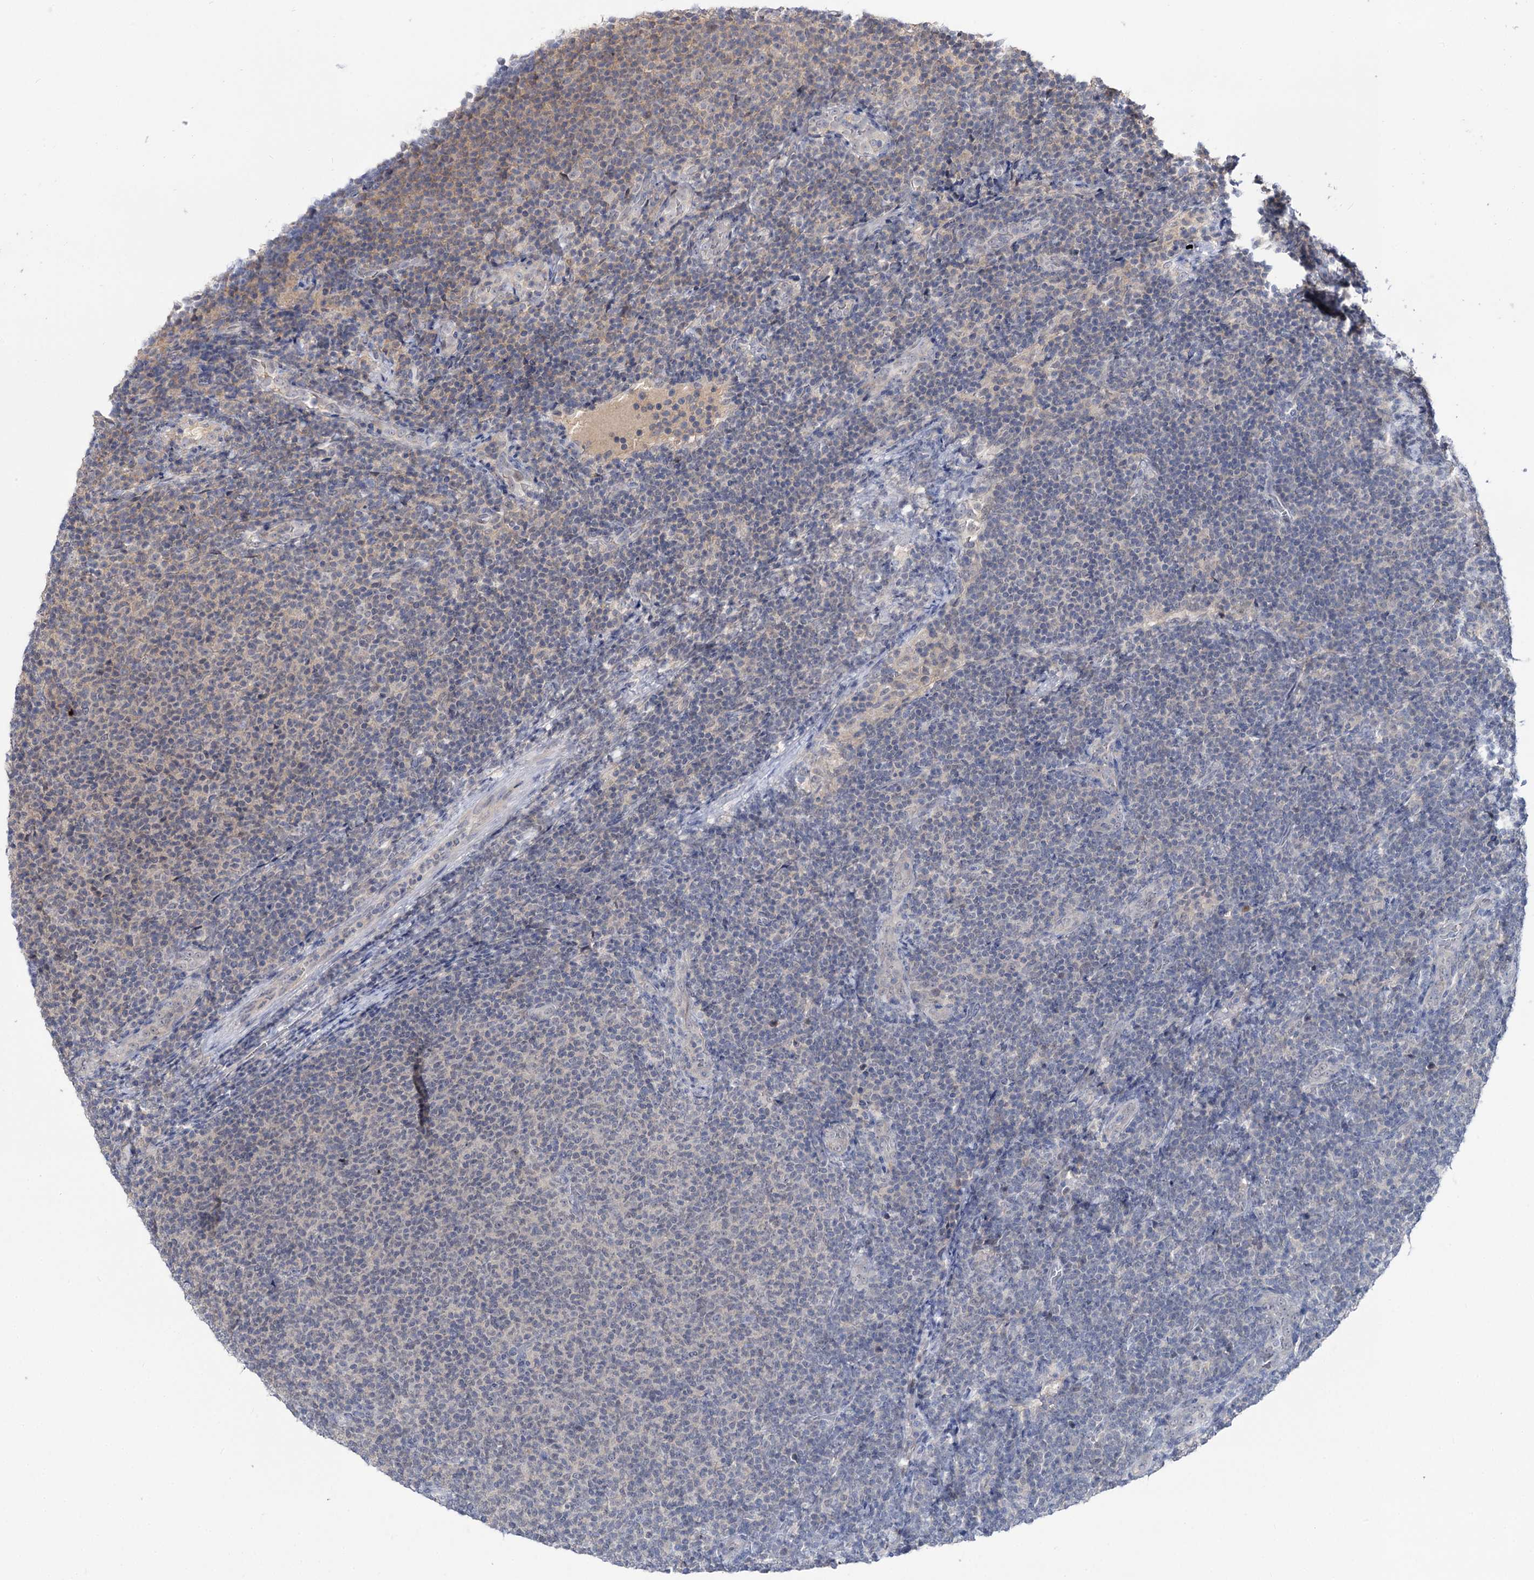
{"staining": {"intensity": "negative", "quantity": "none", "location": "none"}, "tissue": "lymphoma", "cell_type": "Tumor cells", "image_type": "cancer", "snomed": [{"axis": "morphology", "description": "Malignant lymphoma, non-Hodgkin's type, Low grade"}, {"axis": "topography", "description": "Lymph node"}], "caption": "Immunohistochemistry (IHC) of human malignant lymphoma, non-Hodgkin's type (low-grade) reveals no staining in tumor cells.", "gene": "NEK10", "patient": {"sex": "male", "age": 66}}